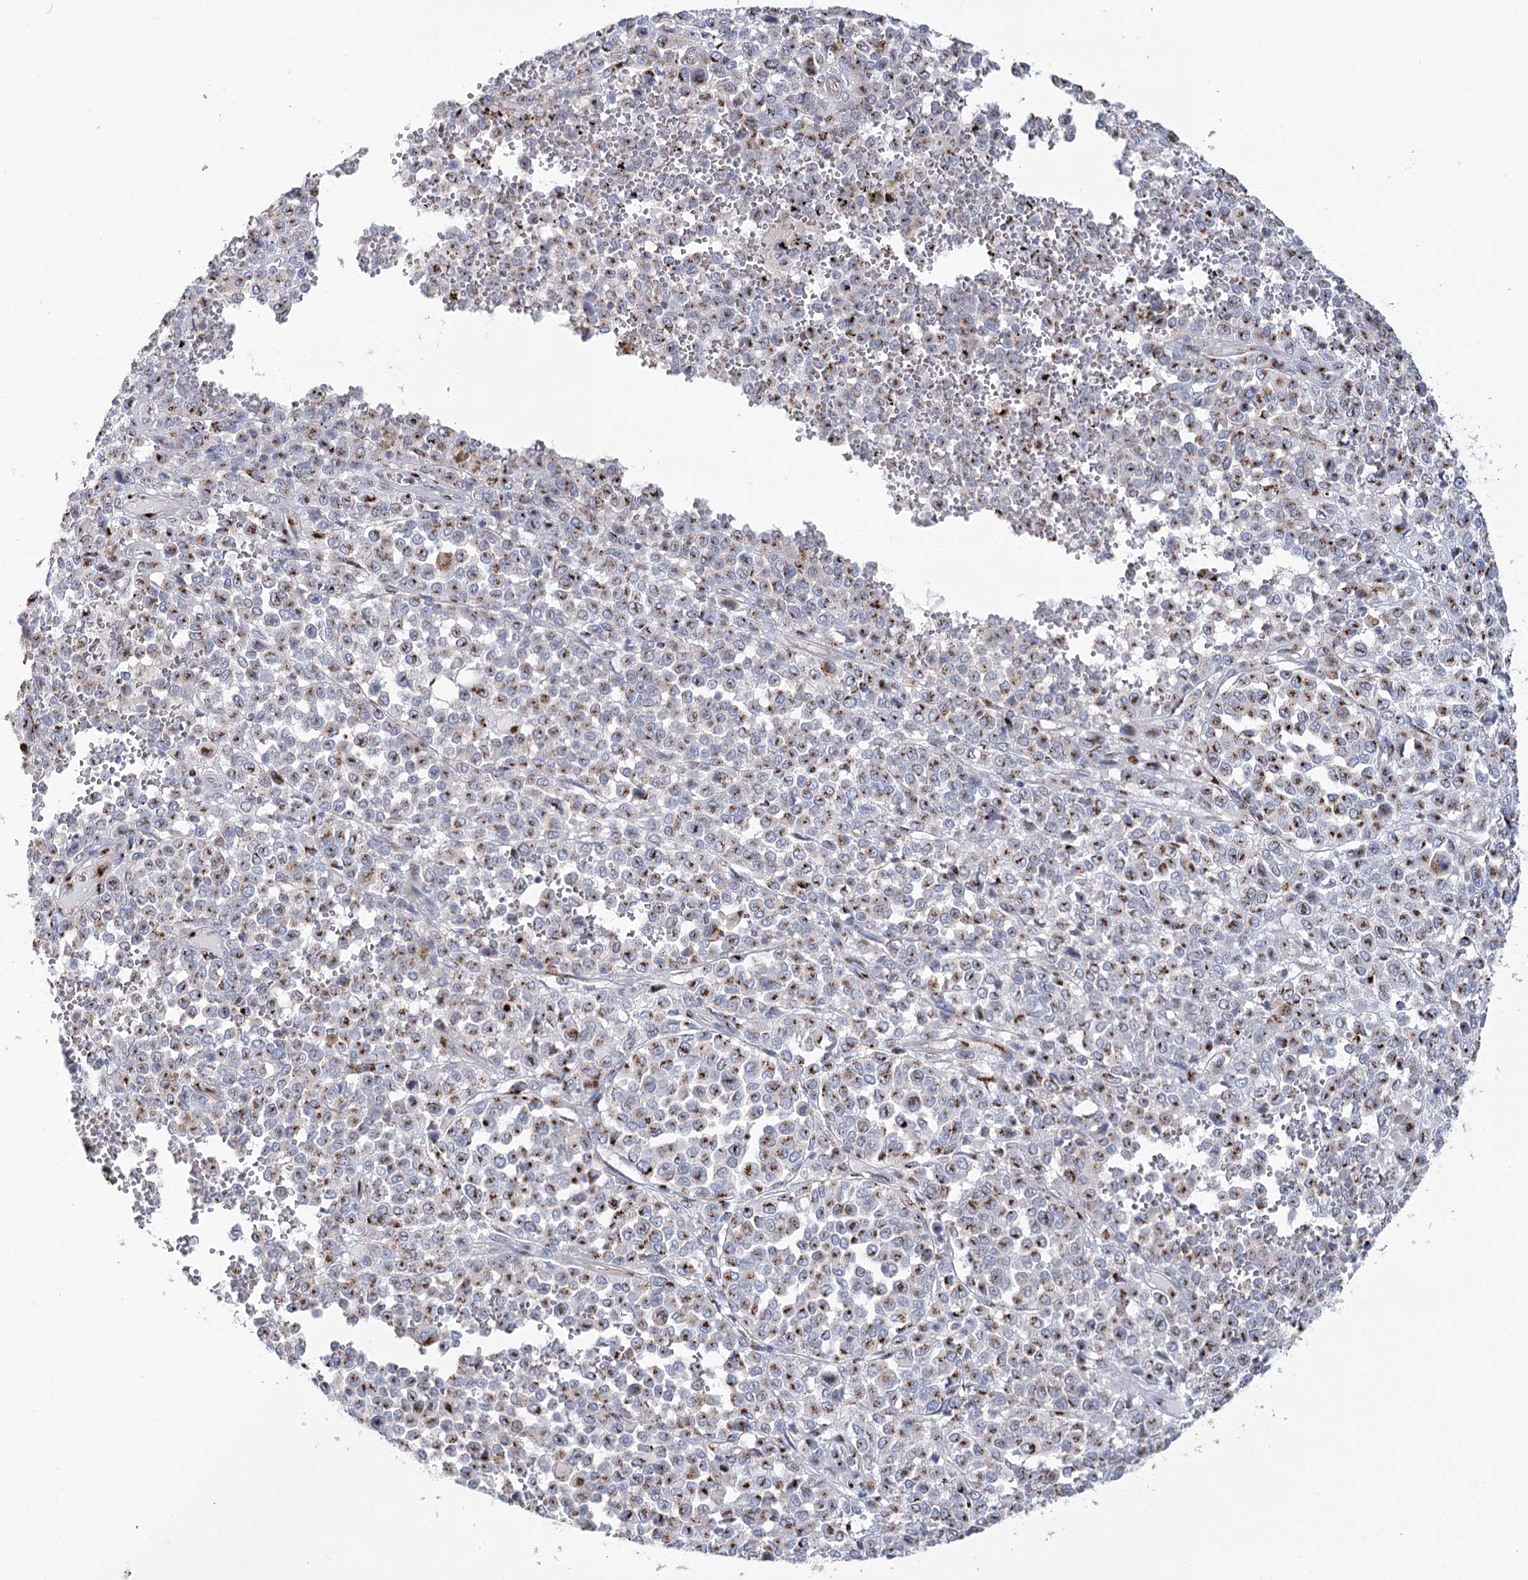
{"staining": {"intensity": "moderate", "quantity": ">75%", "location": "cytoplasmic/membranous"}, "tissue": "melanoma", "cell_type": "Tumor cells", "image_type": "cancer", "snomed": [{"axis": "morphology", "description": "Malignant melanoma, Metastatic site"}, {"axis": "topography", "description": "Pancreas"}], "caption": "The histopathology image displays staining of malignant melanoma (metastatic site), revealing moderate cytoplasmic/membranous protein staining (brown color) within tumor cells. (Brightfield microscopy of DAB IHC at high magnification).", "gene": "TMEM165", "patient": {"sex": "female", "age": 30}}